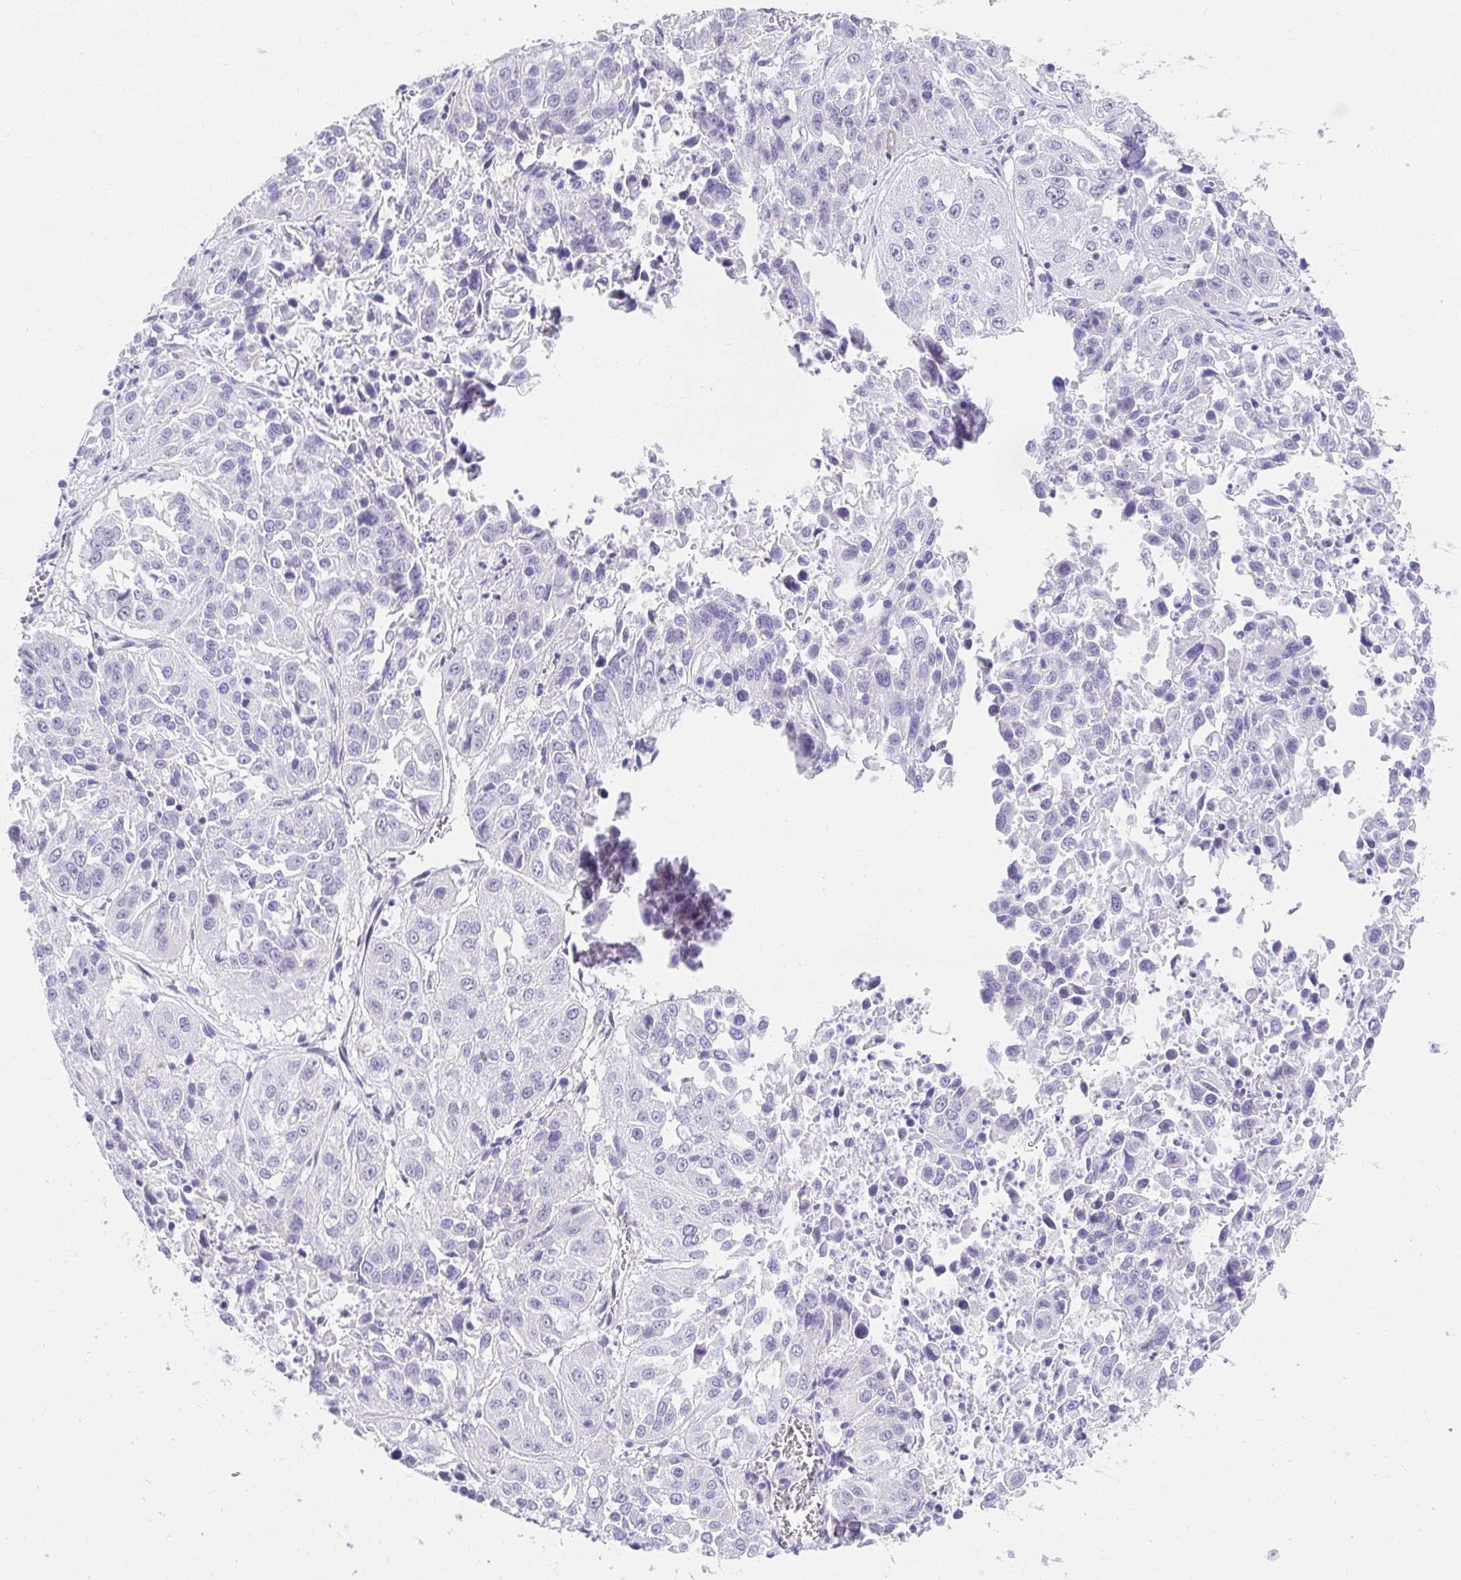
{"staining": {"intensity": "negative", "quantity": "none", "location": "none"}, "tissue": "lung cancer", "cell_type": "Tumor cells", "image_type": "cancer", "snomed": [{"axis": "morphology", "description": "Squamous cell carcinoma, NOS"}, {"axis": "topography", "description": "Lung"}], "caption": "The immunohistochemistry micrograph has no significant expression in tumor cells of lung squamous cell carcinoma tissue.", "gene": "VGLL1", "patient": {"sex": "female", "age": 61}}